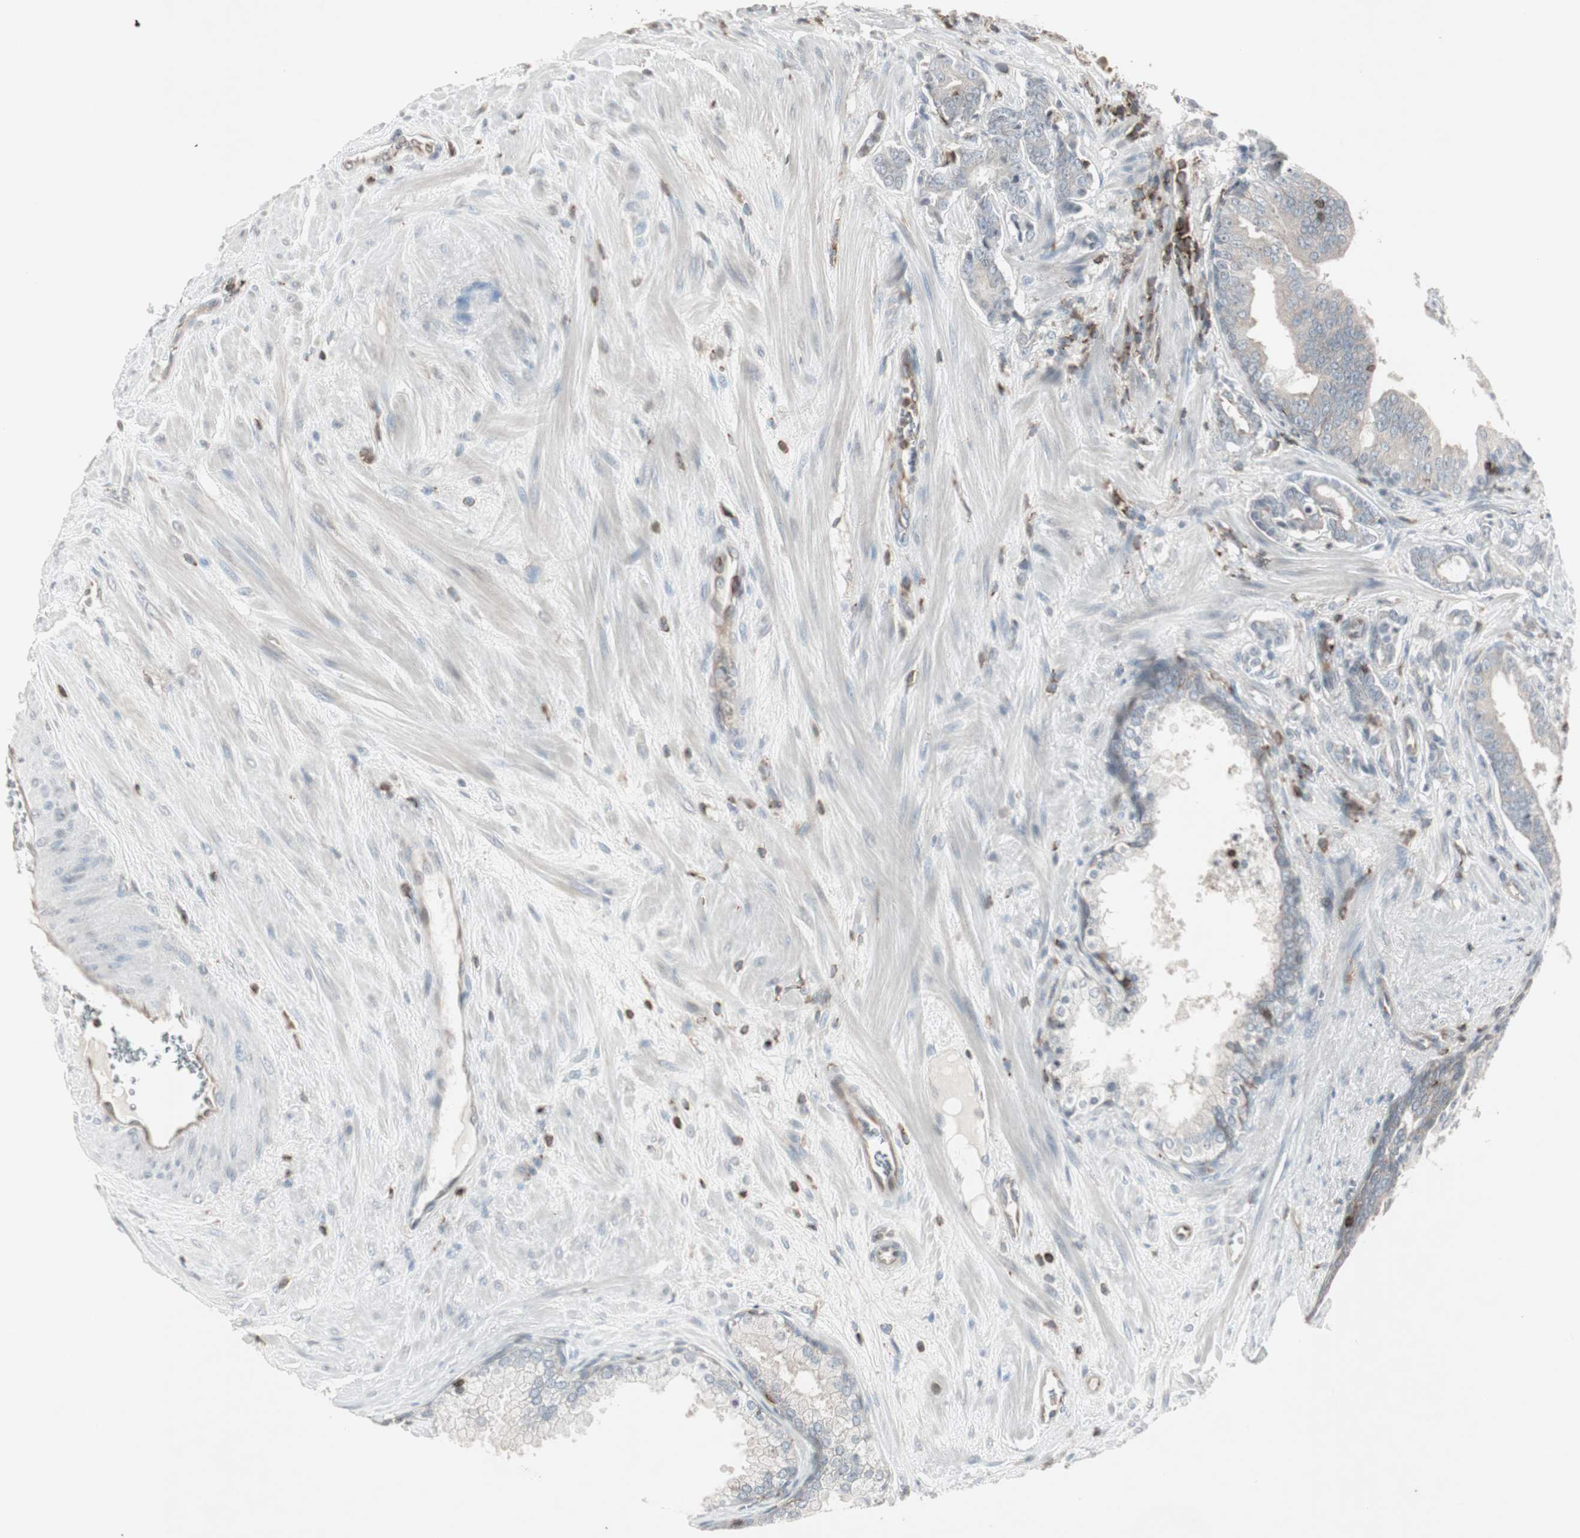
{"staining": {"intensity": "weak", "quantity": "25%-75%", "location": "cytoplasmic/membranous"}, "tissue": "prostate cancer", "cell_type": "Tumor cells", "image_type": "cancer", "snomed": [{"axis": "morphology", "description": "Adenocarcinoma, Low grade"}, {"axis": "topography", "description": "Prostate"}], "caption": "The histopathology image shows immunohistochemical staining of prostate cancer (adenocarcinoma (low-grade)). There is weak cytoplasmic/membranous staining is identified in approximately 25%-75% of tumor cells.", "gene": "ARHGEF1", "patient": {"sex": "male", "age": 58}}